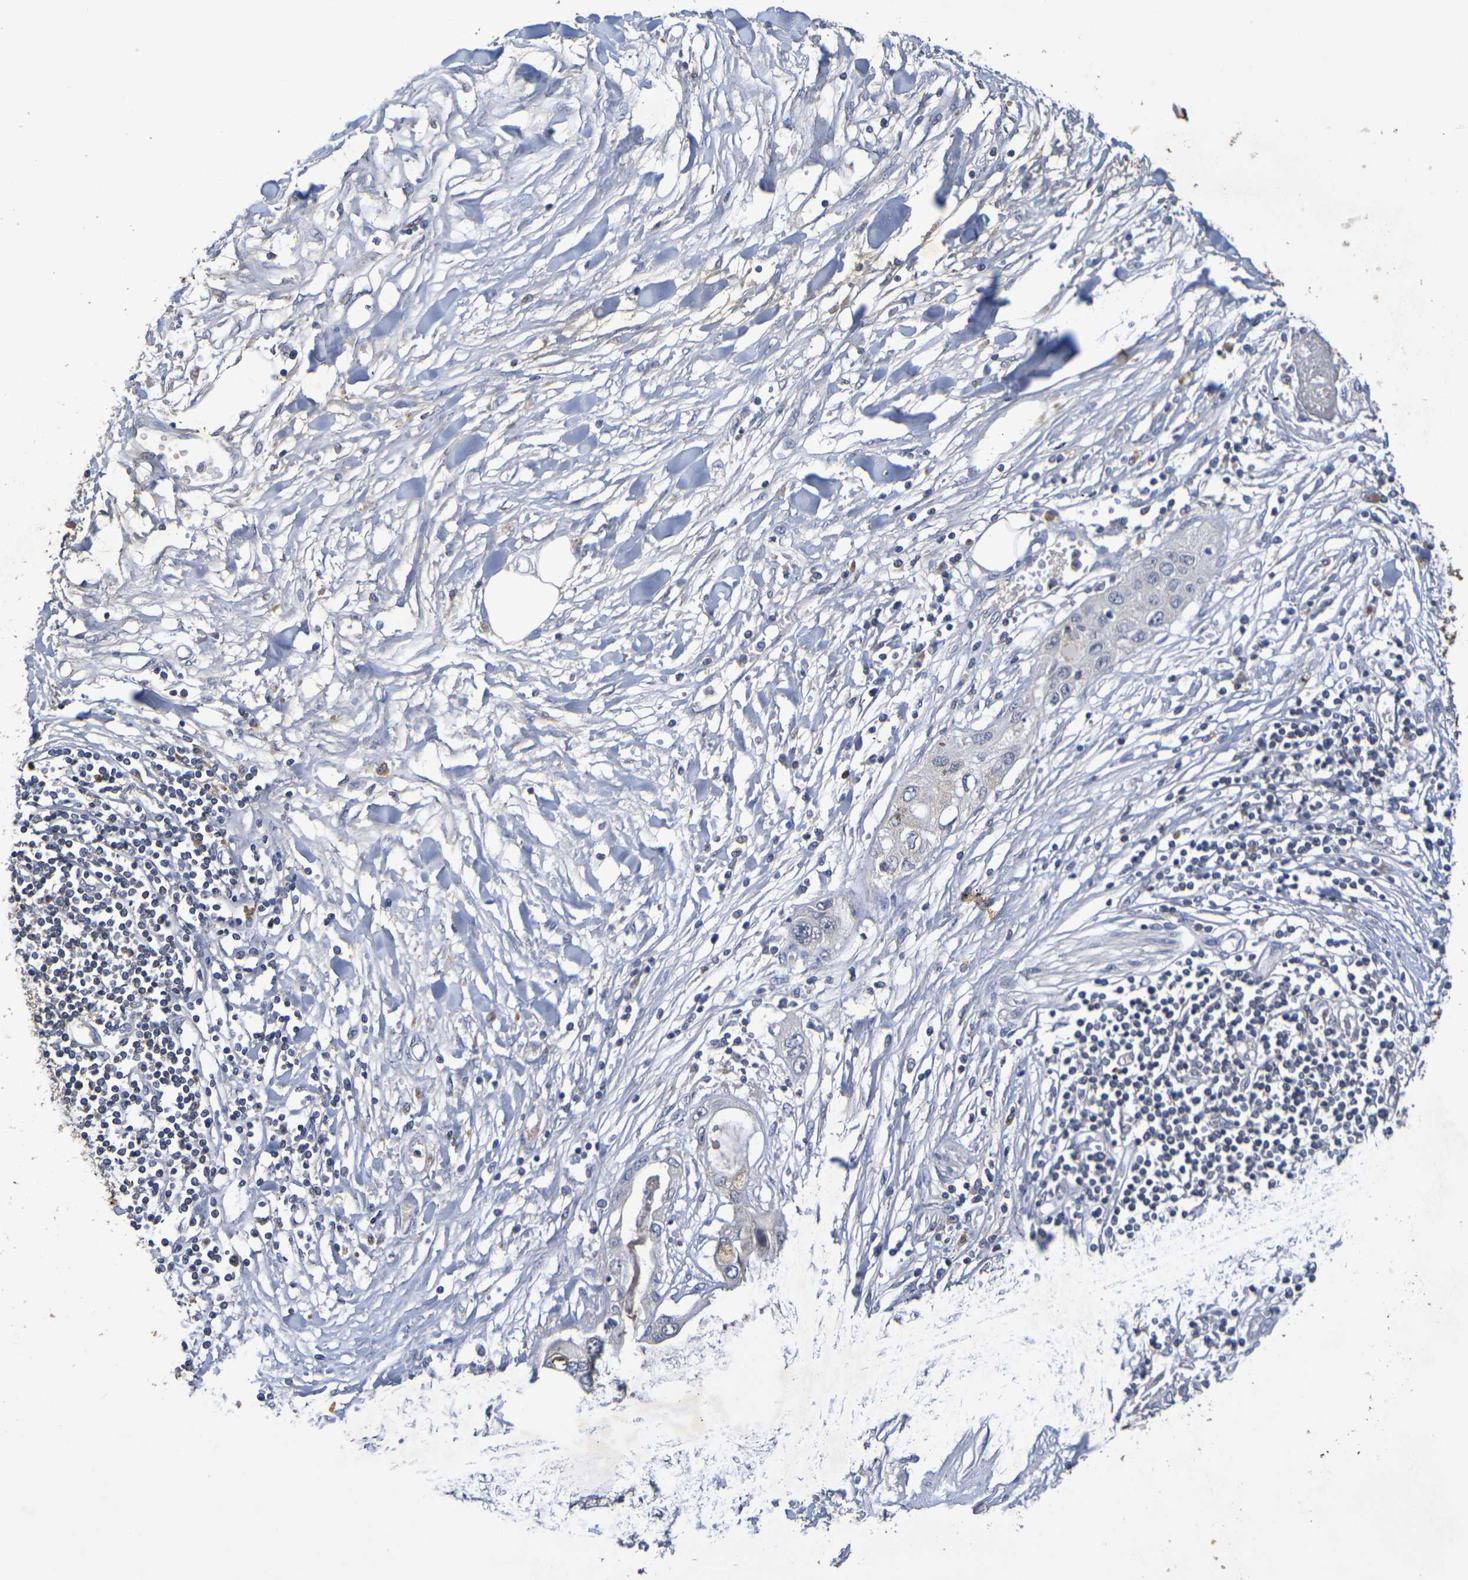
{"staining": {"intensity": "moderate", "quantity": "<25%", "location": "cytoplasmic/membranous"}, "tissue": "pancreatic cancer", "cell_type": "Tumor cells", "image_type": "cancer", "snomed": [{"axis": "morphology", "description": "Adenocarcinoma, NOS"}, {"axis": "topography", "description": "Pancreas"}], "caption": "A low amount of moderate cytoplasmic/membranous expression is seen in about <25% of tumor cells in adenocarcinoma (pancreatic) tissue.", "gene": "TERF2", "patient": {"sex": "female", "age": 70}}